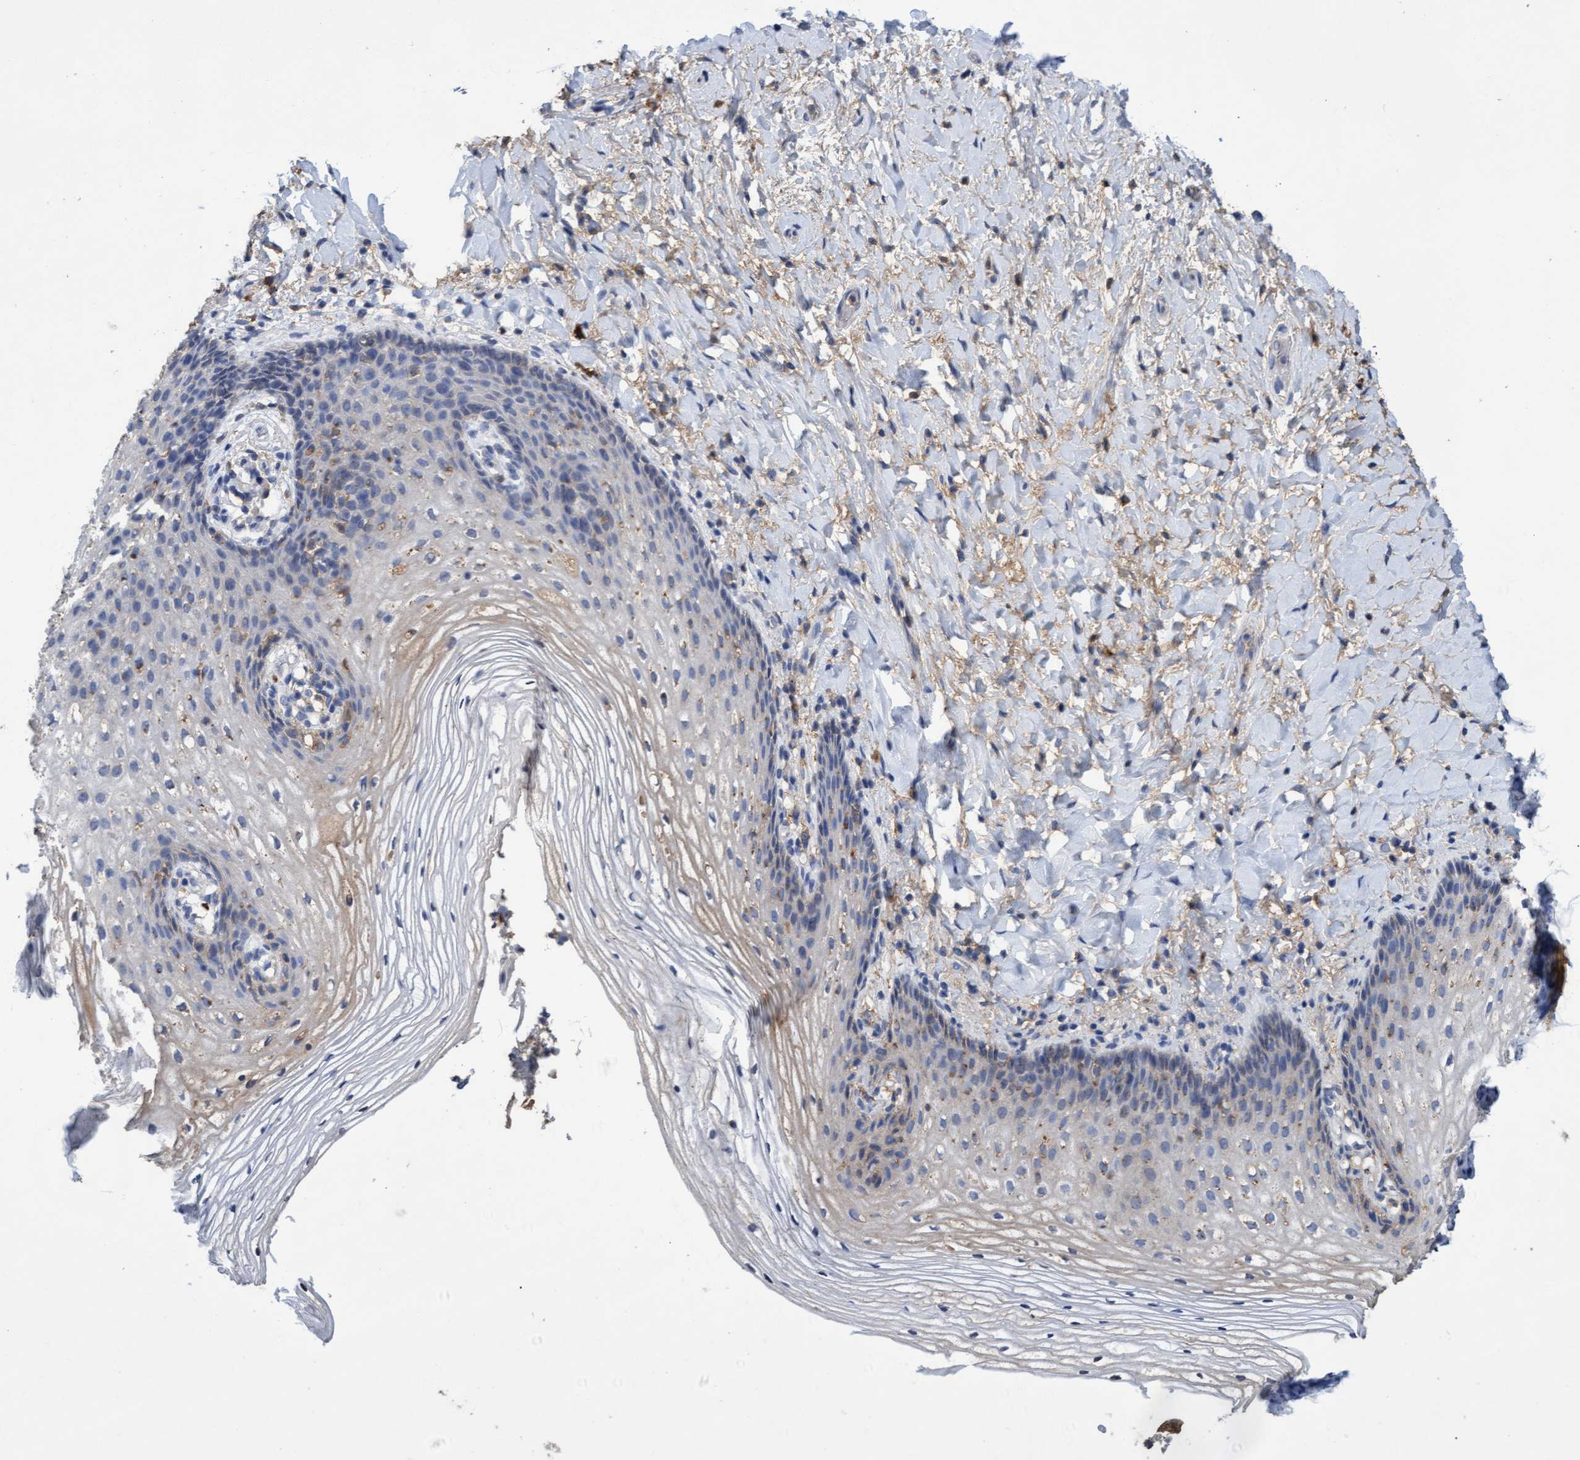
{"staining": {"intensity": "weak", "quantity": "<25%", "location": "cytoplasmic/membranous"}, "tissue": "vagina", "cell_type": "Squamous epithelial cells", "image_type": "normal", "snomed": [{"axis": "morphology", "description": "Normal tissue, NOS"}, {"axis": "topography", "description": "Vagina"}], "caption": "Immunohistochemical staining of unremarkable vagina reveals no significant expression in squamous epithelial cells. (DAB IHC, high magnification).", "gene": "GPR39", "patient": {"sex": "female", "age": 60}}